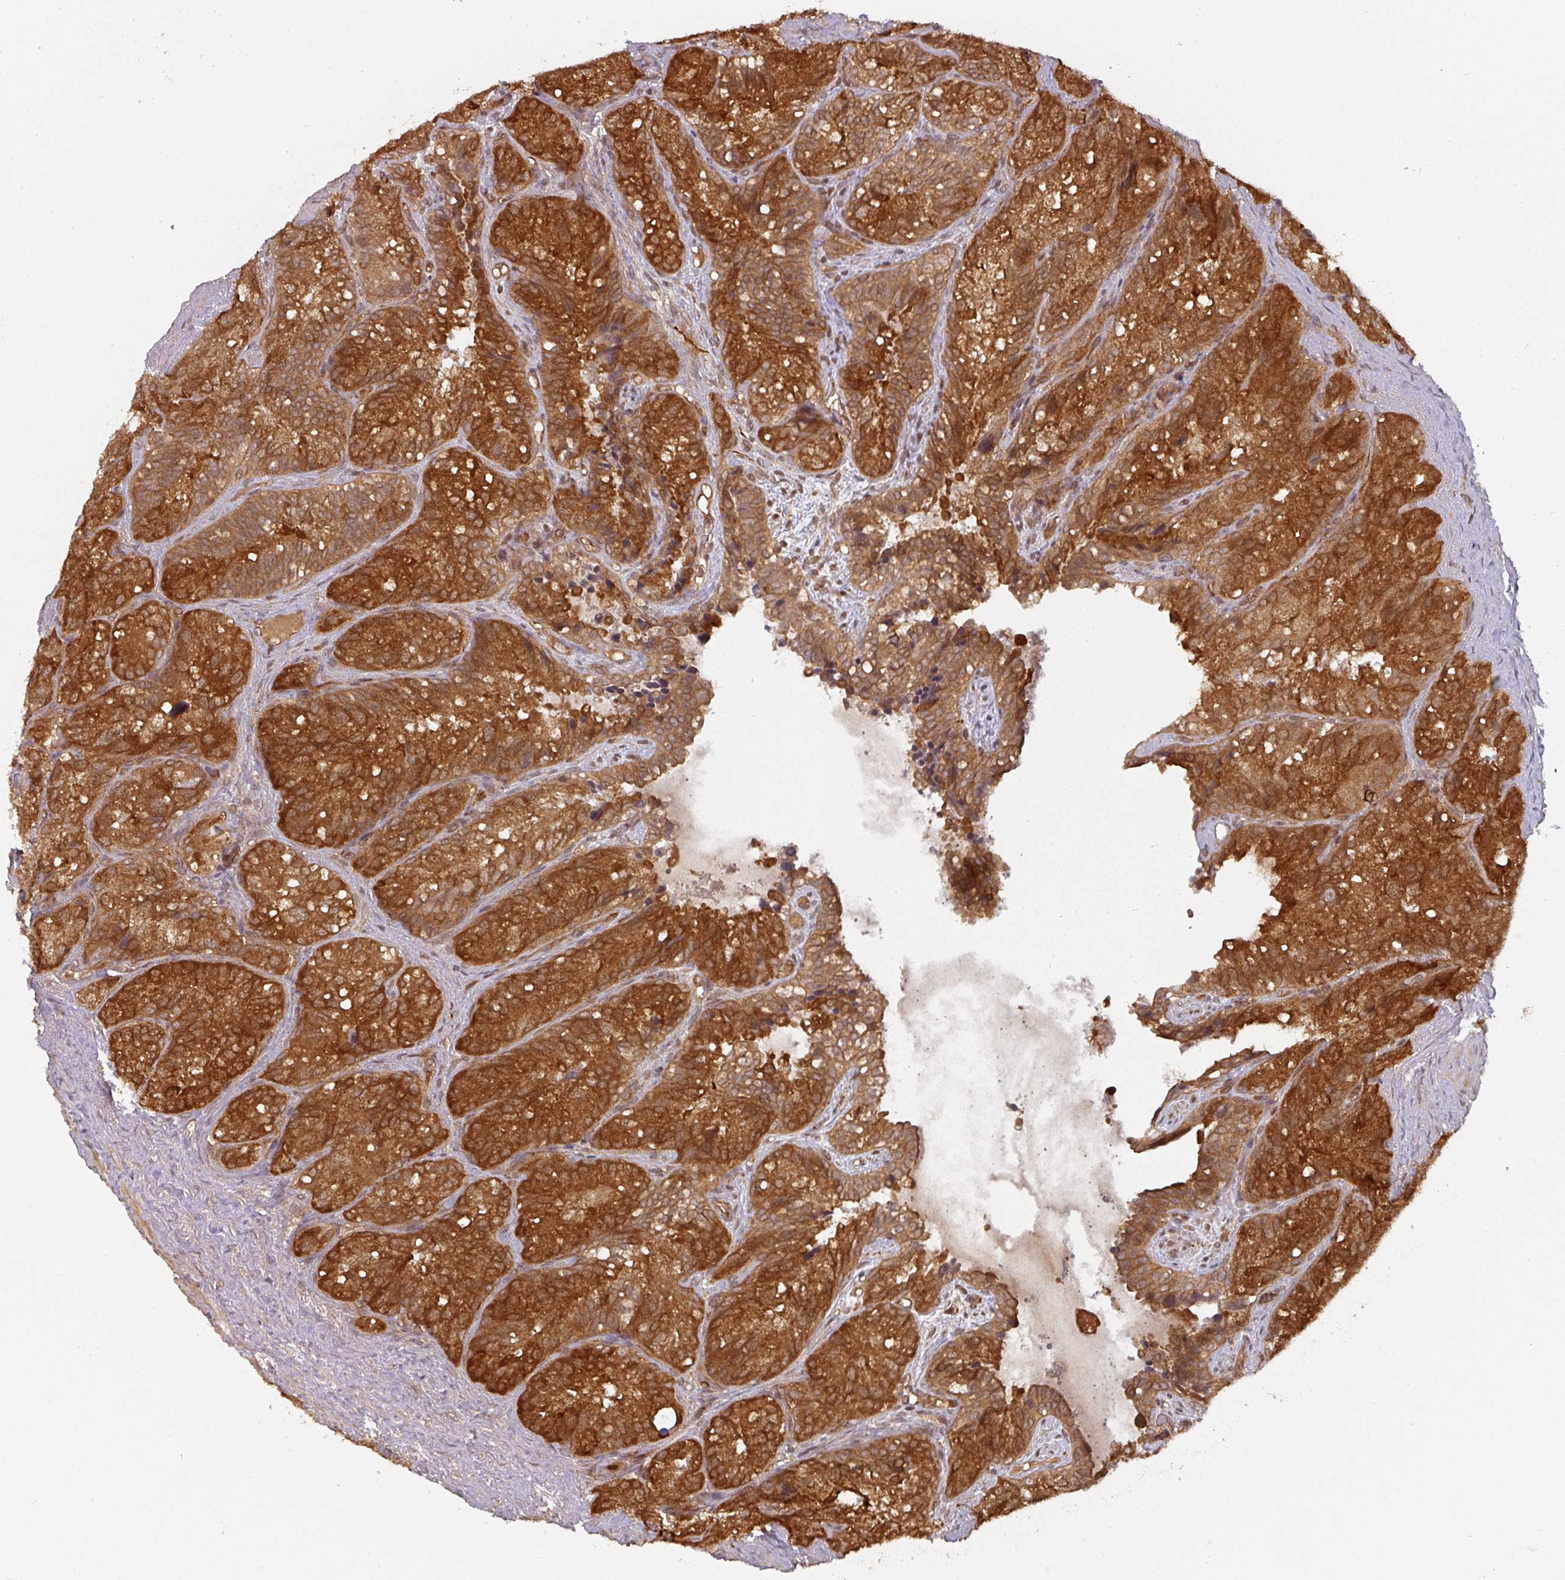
{"staining": {"intensity": "strong", "quantity": ">75%", "location": "cytoplasmic/membranous"}, "tissue": "seminal vesicle", "cell_type": "Glandular cells", "image_type": "normal", "snomed": [{"axis": "morphology", "description": "Normal tissue, NOS"}, {"axis": "topography", "description": "Seminal veicle"}], "caption": "Immunohistochemistry of benign seminal vesicle displays high levels of strong cytoplasmic/membranous expression in approximately >75% of glandular cells.", "gene": "EIF4EBP2", "patient": {"sex": "male", "age": 69}}